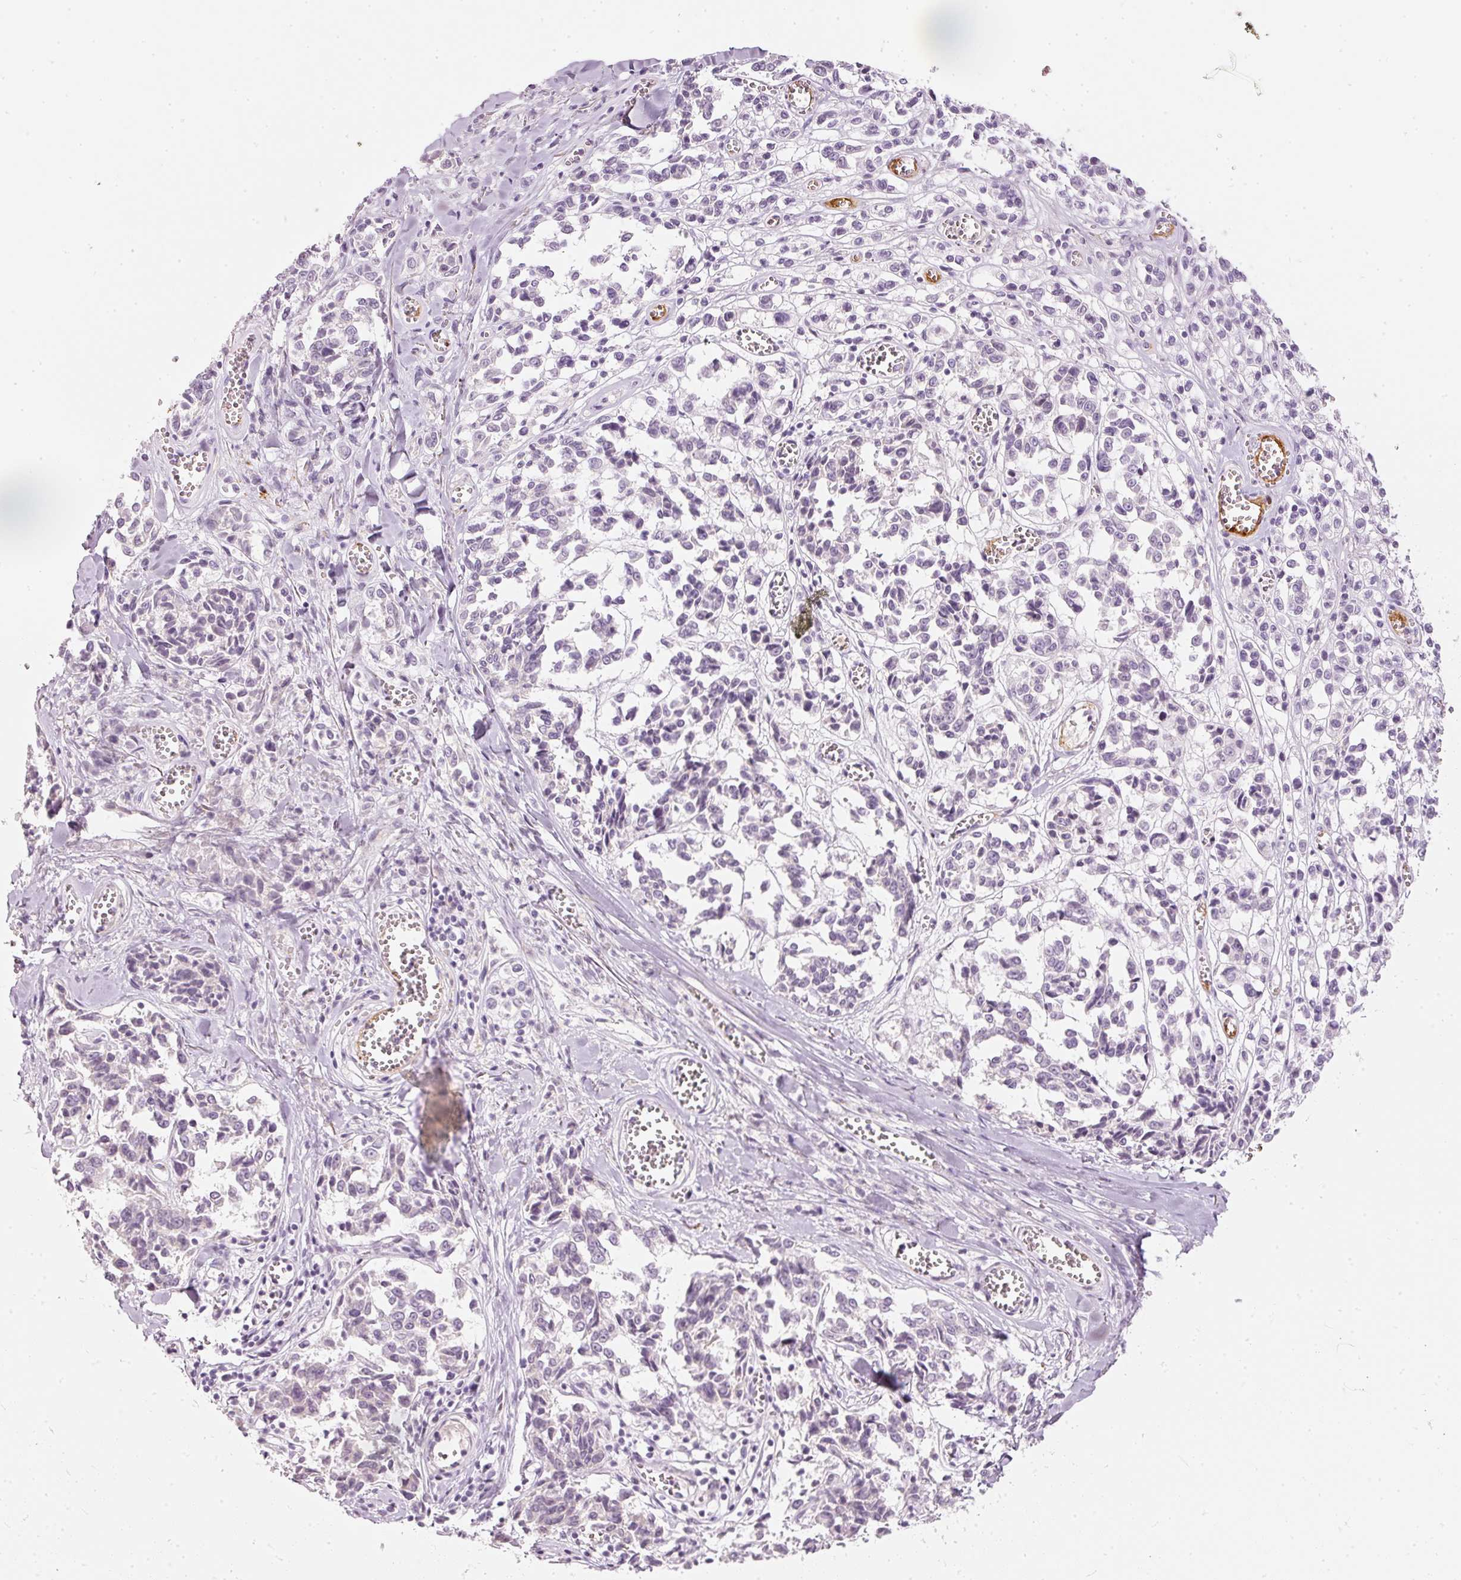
{"staining": {"intensity": "negative", "quantity": "none", "location": "none"}, "tissue": "melanoma", "cell_type": "Tumor cells", "image_type": "cancer", "snomed": [{"axis": "morphology", "description": "Malignant melanoma, NOS"}, {"axis": "topography", "description": "Skin"}], "caption": "A micrograph of melanoma stained for a protein exhibits no brown staining in tumor cells.", "gene": "LECT2", "patient": {"sex": "female", "age": 64}}